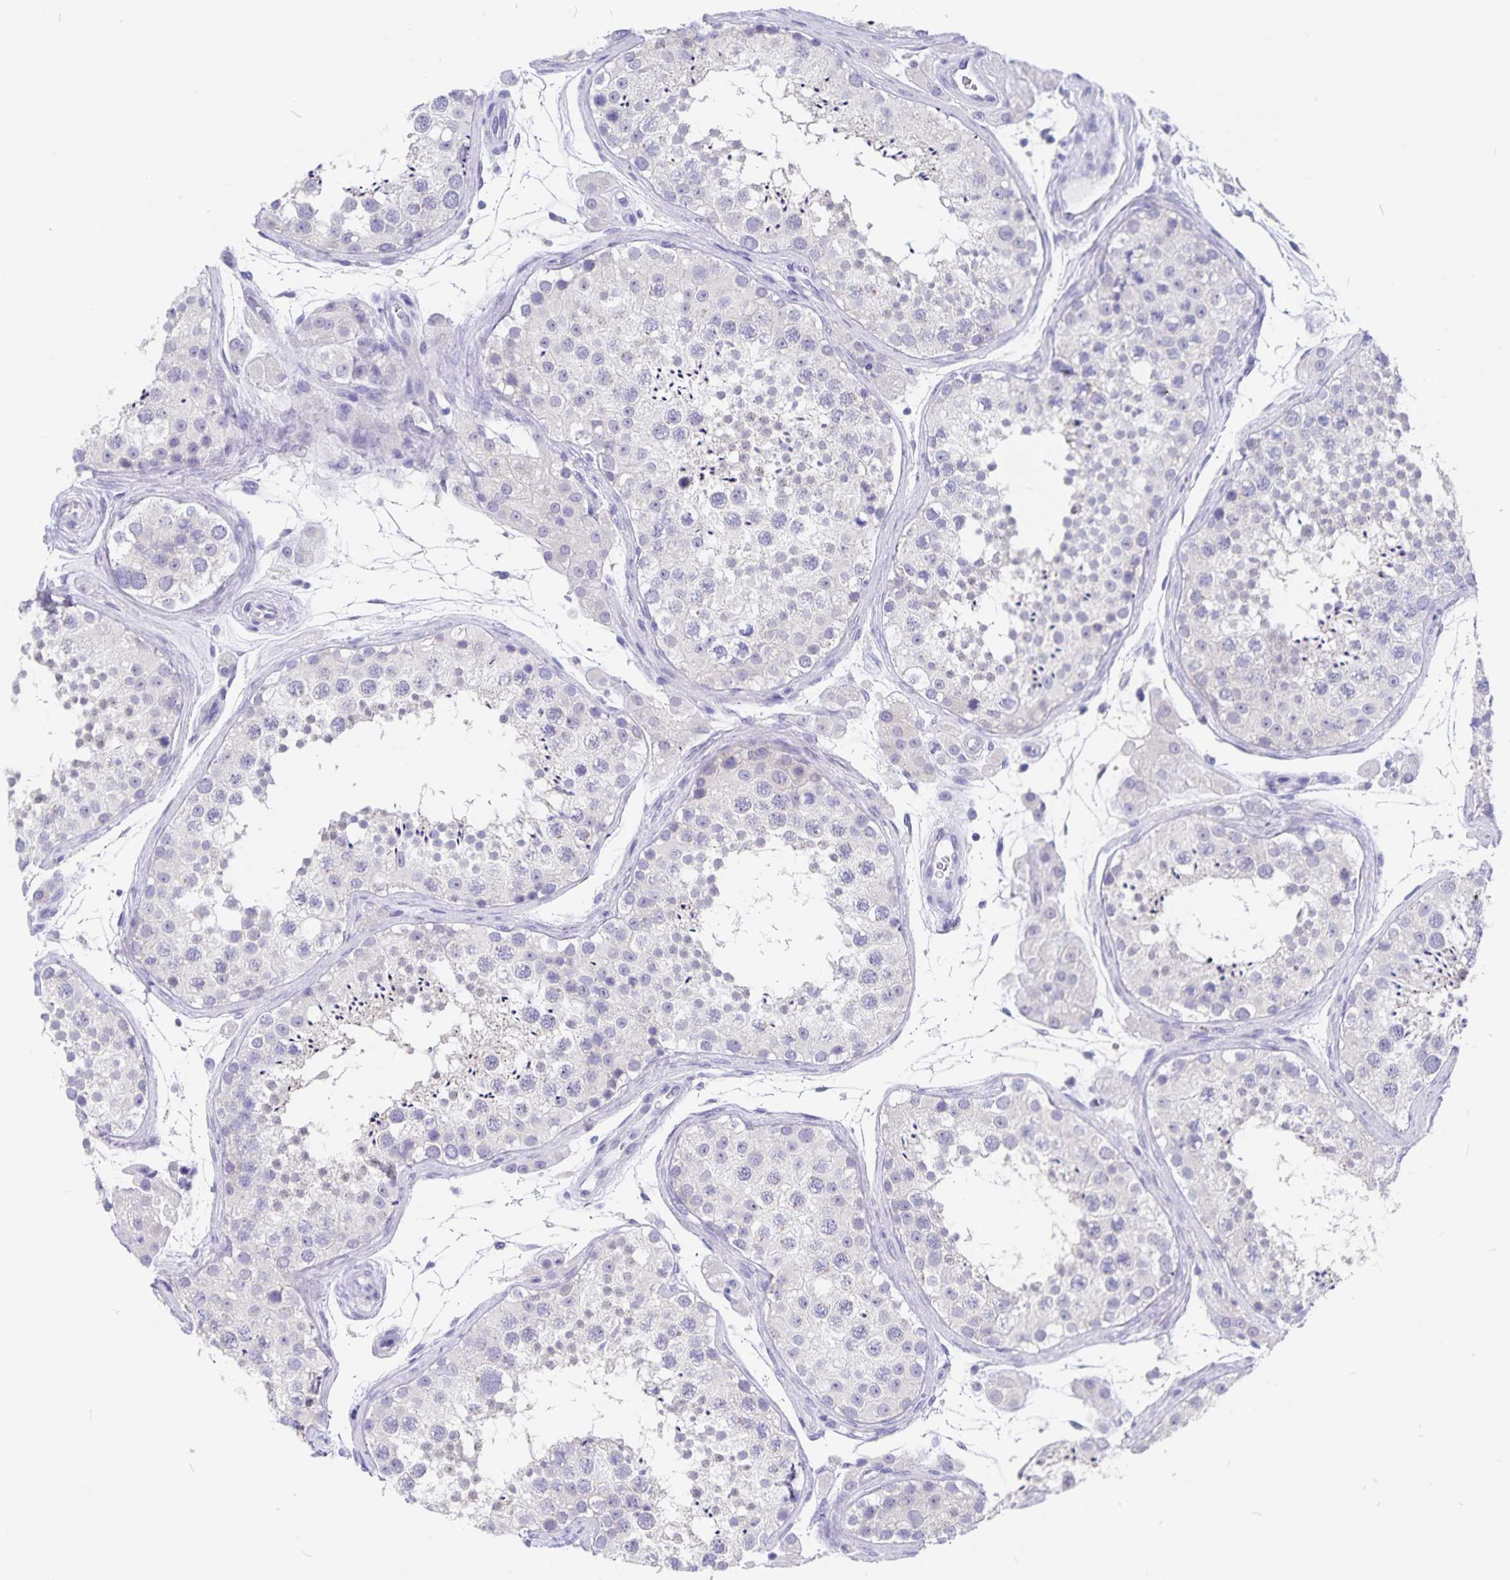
{"staining": {"intensity": "negative", "quantity": "none", "location": "none"}, "tissue": "testis", "cell_type": "Cells in seminiferous ducts", "image_type": "normal", "snomed": [{"axis": "morphology", "description": "Normal tissue, NOS"}, {"axis": "topography", "description": "Testis"}], "caption": "Immunohistochemistry of normal human testis reveals no expression in cells in seminiferous ducts. The staining was performed using DAB to visualize the protein expression in brown, while the nuclei were stained in blue with hematoxylin (Magnification: 20x).", "gene": "SNTN", "patient": {"sex": "male", "age": 41}}